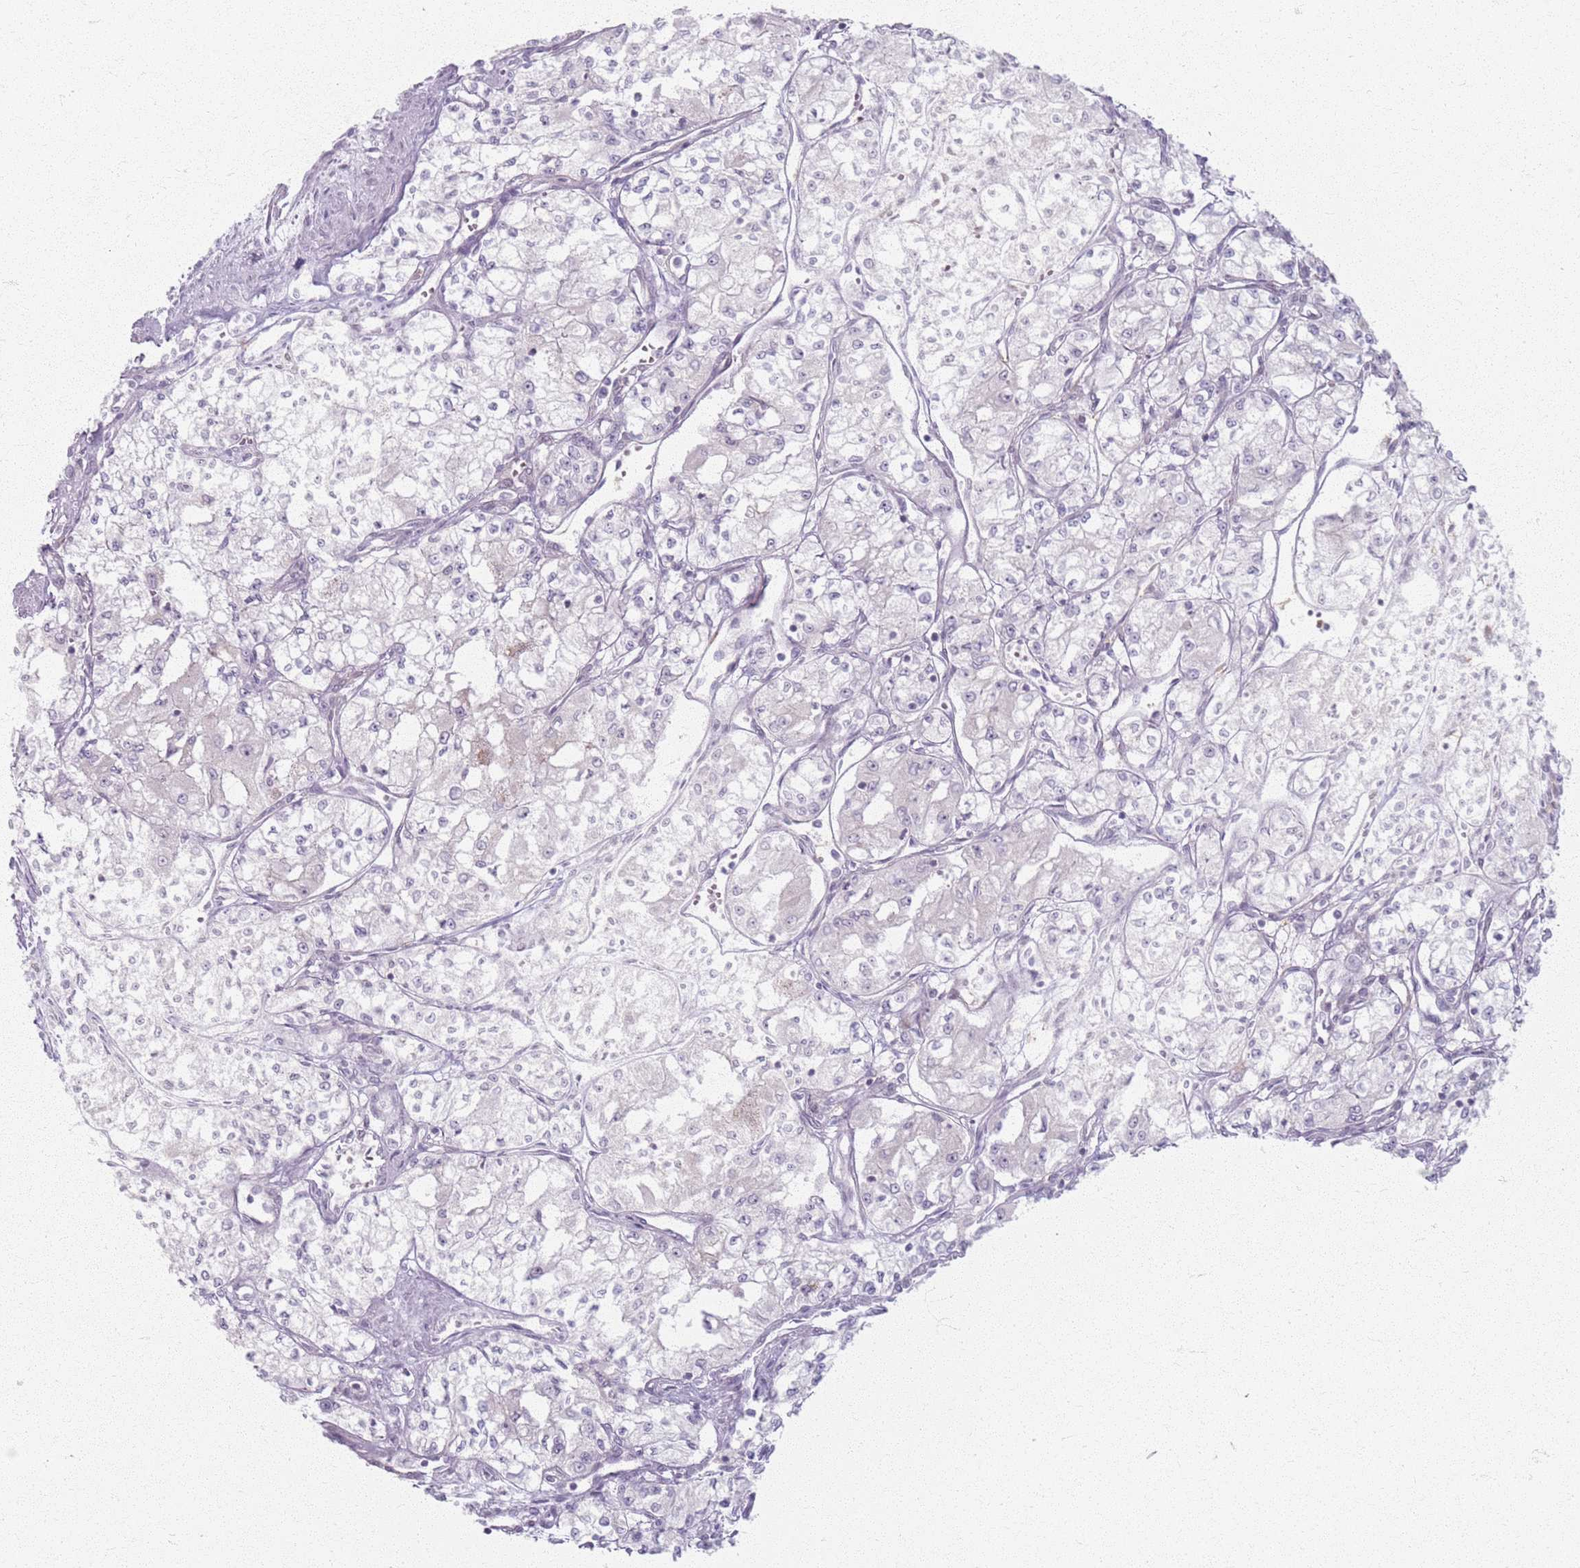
{"staining": {"intensity": "negative", "quantity": "none", "location": "none"}, "tissue": "renal cancer", "cell_type": "Tumor cells", "image_type": "cancer", "snomed": [{"axis": "morphology", "description": "Adenocarcinoma, NOS"}, {"axis": "topography", "description": "Kidney"}], "caption": "This is an immunohistochemistry (IHC) histopathology image of adenocarcinoma (renal). There is no positivity in tumor cells.", "gene": "CRIPT", "patient": {"sex": "male", "age": 59}}